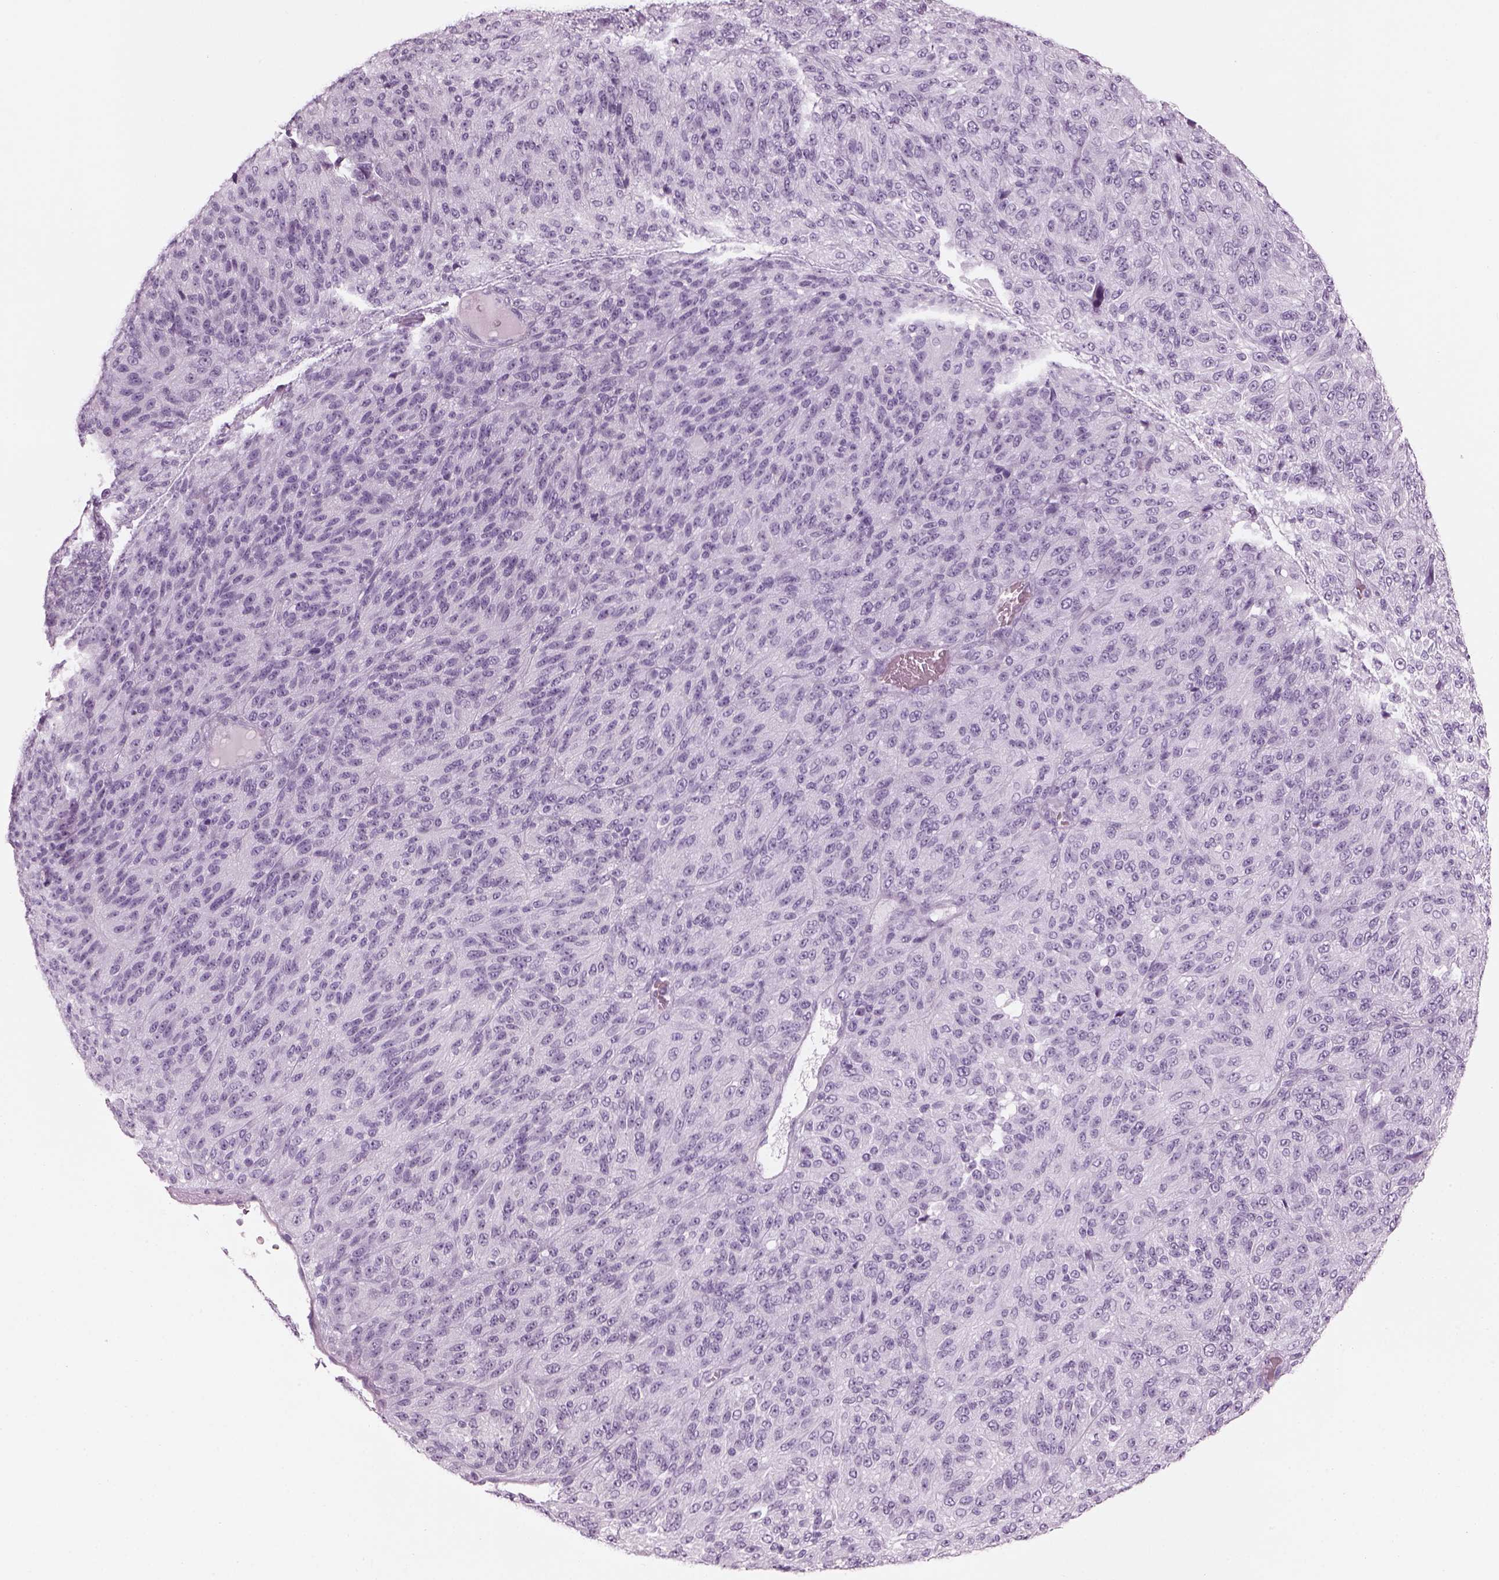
{"staining": {"intensity": "negative", "quantity": "none", "location": "none"}, "tissue": "melanoma", "cell_type": "Tumor cells", "image_type": "cancer", "snomed": [{"axis": "morphology", "description": "Malignant melanoma, Metastatic site"}, {"axis": "topography", "description": "Brain"}], "caption": "The photomicrograph displays no significant expression in tumor cells of malignant melanoma (metastatic site).", "gene": "SAG", "patient": {"sex": "female", "age": 56}}